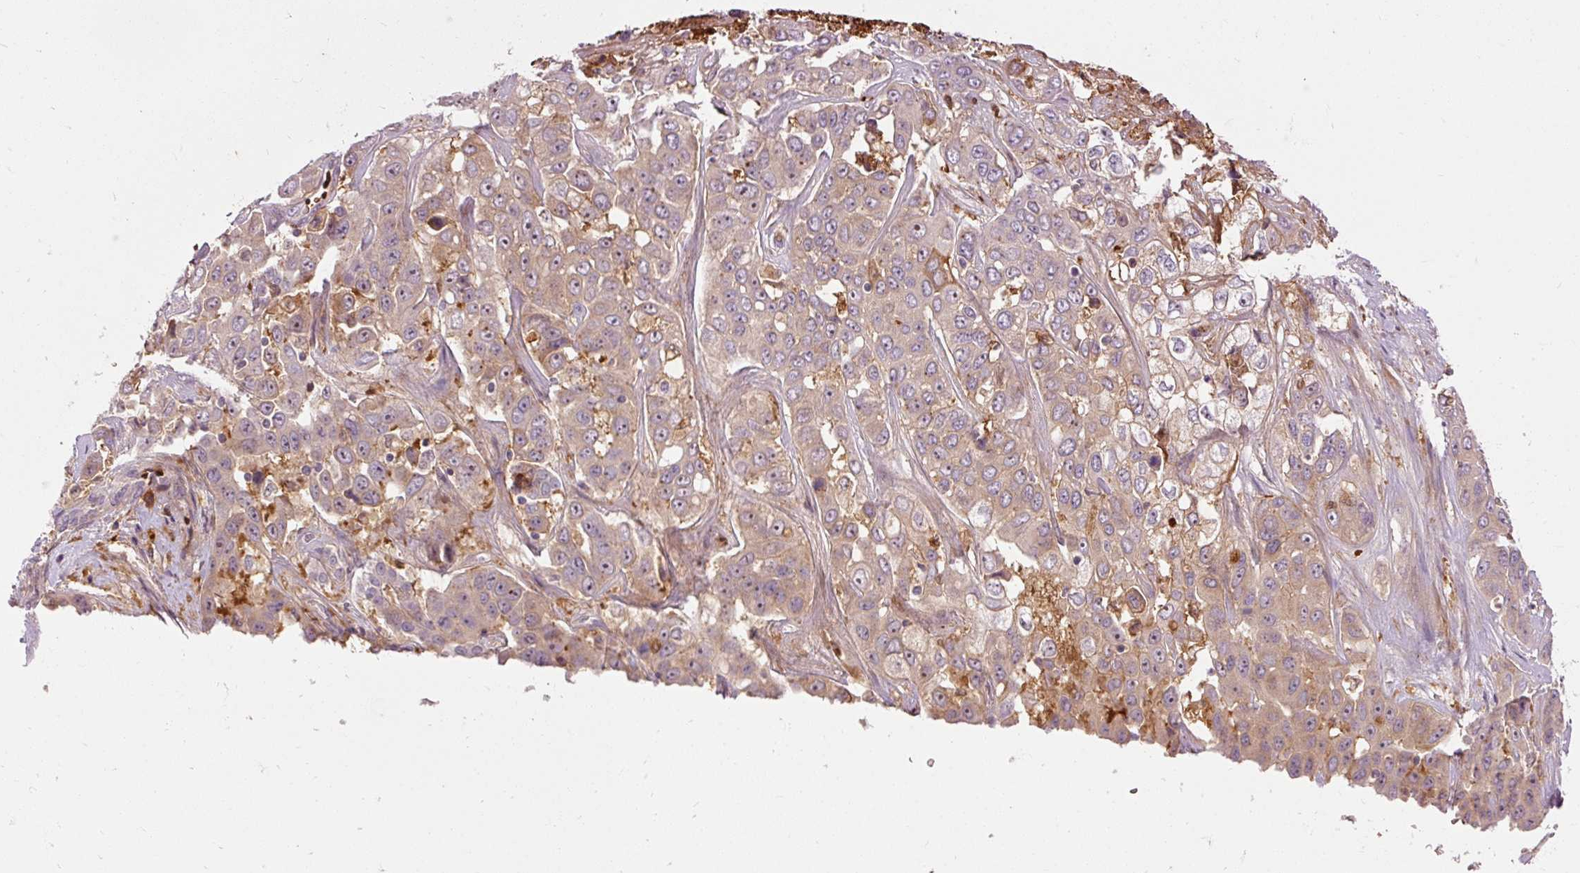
{"staining": {"intensity": "weak", "quantity": ">75%", "location": "cytoplasmic/membranous"}, "tissue": "liver cancer", "cell_type": "Tumor cells", "image_type": "cancer", "snomed": [{"axis": "morphology", "description": "Cholangiocarcinoma"}, {"axis": "topography", "description": "Liver"}], "caption": "Tumor cells show low levels of weak cytoplasmic/membranous expression in approximately >75% of cells in human liver cancer (cholangiocarcinoma).", "gene": "CEBPZ", "patient": {"sex": "female", "age": 52}}